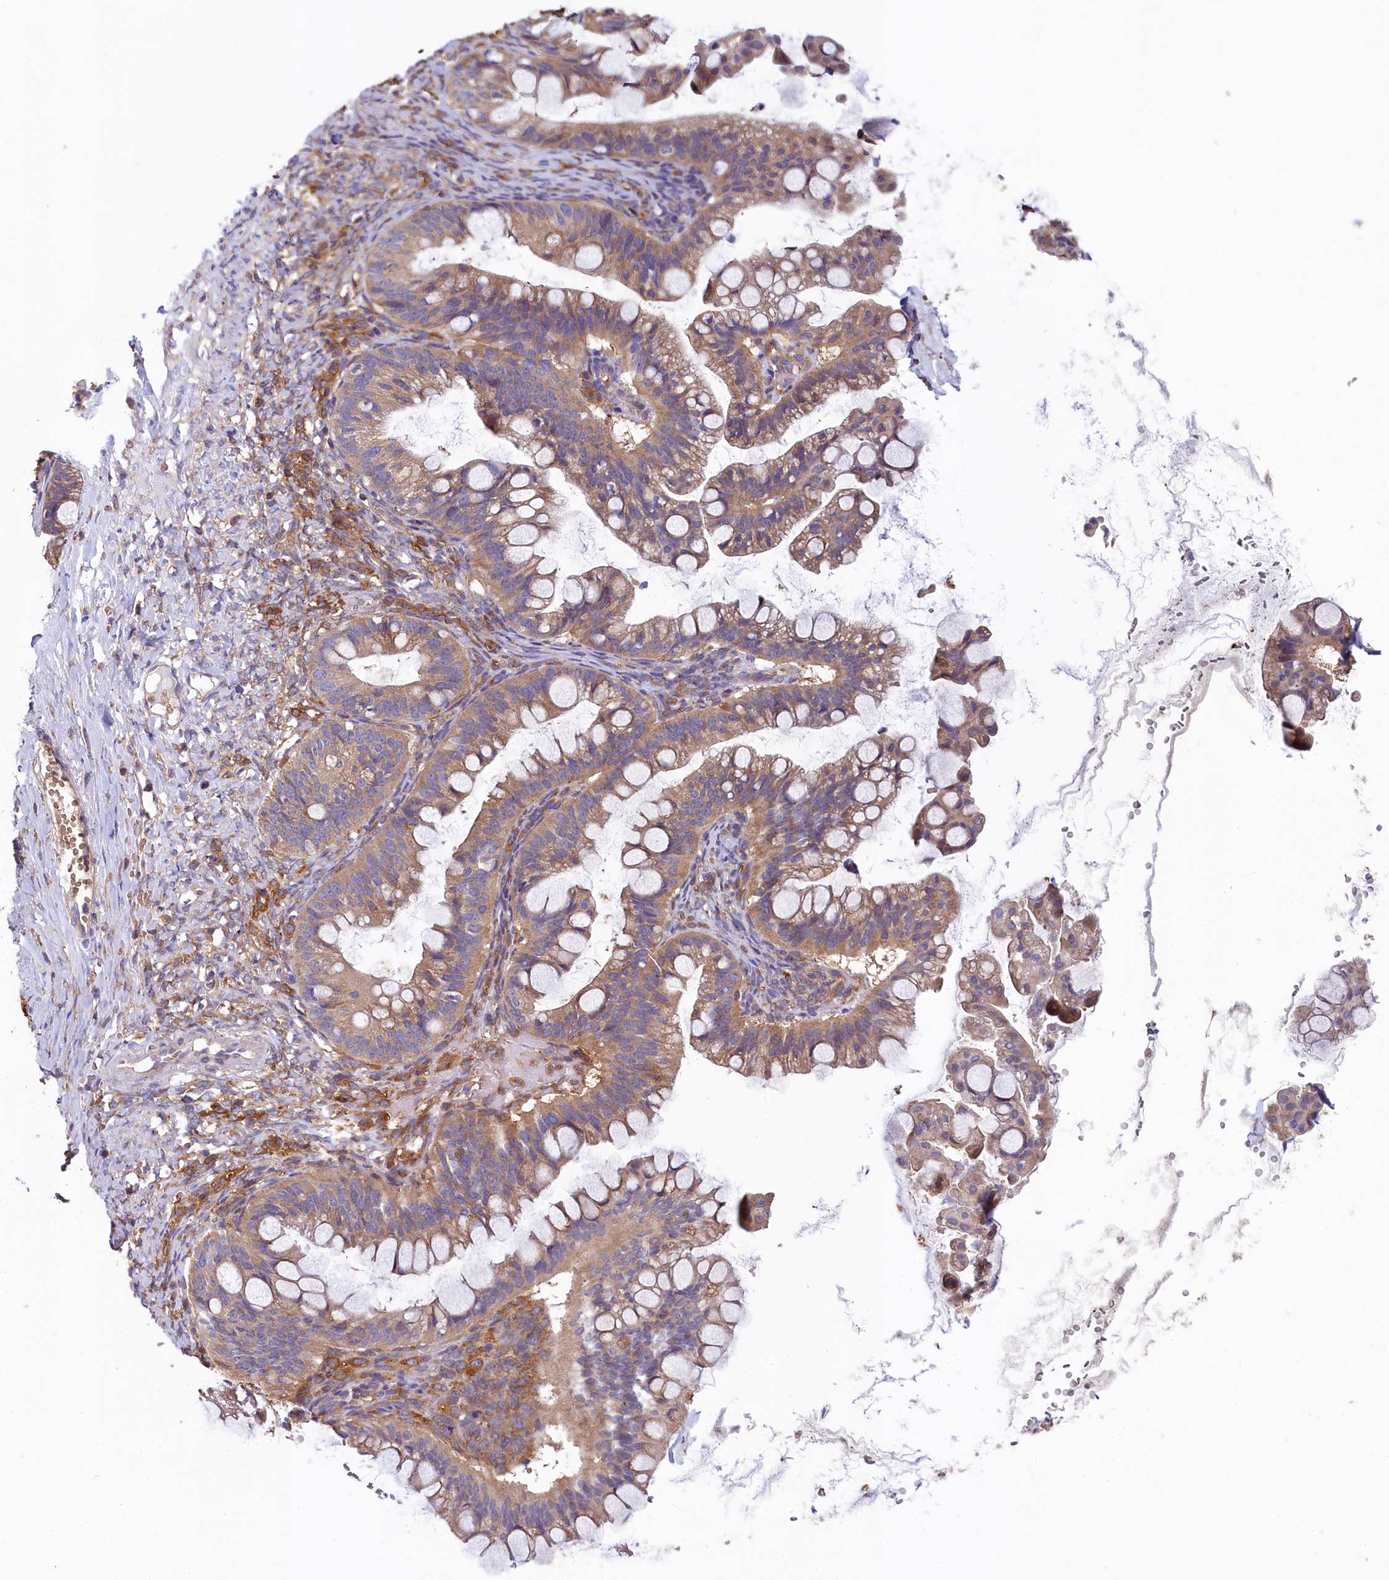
{"staining": {"intensity": "weak", "quantity": "25%-75%", "location": "cytoplasmic/membranous"}, "tissue": "ovarian cancer", "cell_type": "Tumor cells", "image_type": "cancer", "snomed": [{"axis": "morphology", "description": "Cystadenocarcinoma, mucinous, NOS"}, {"axis": "topography", "description": "Ovary"}], "caption": "A brown stain labels weak cytoplasmic/membranous staining of a protein in human ovarian mucinous cystadenocarcinoma tumor cells.", "gene": "PPIP5K1", "patient": {"sex": "female", "age": 73}}